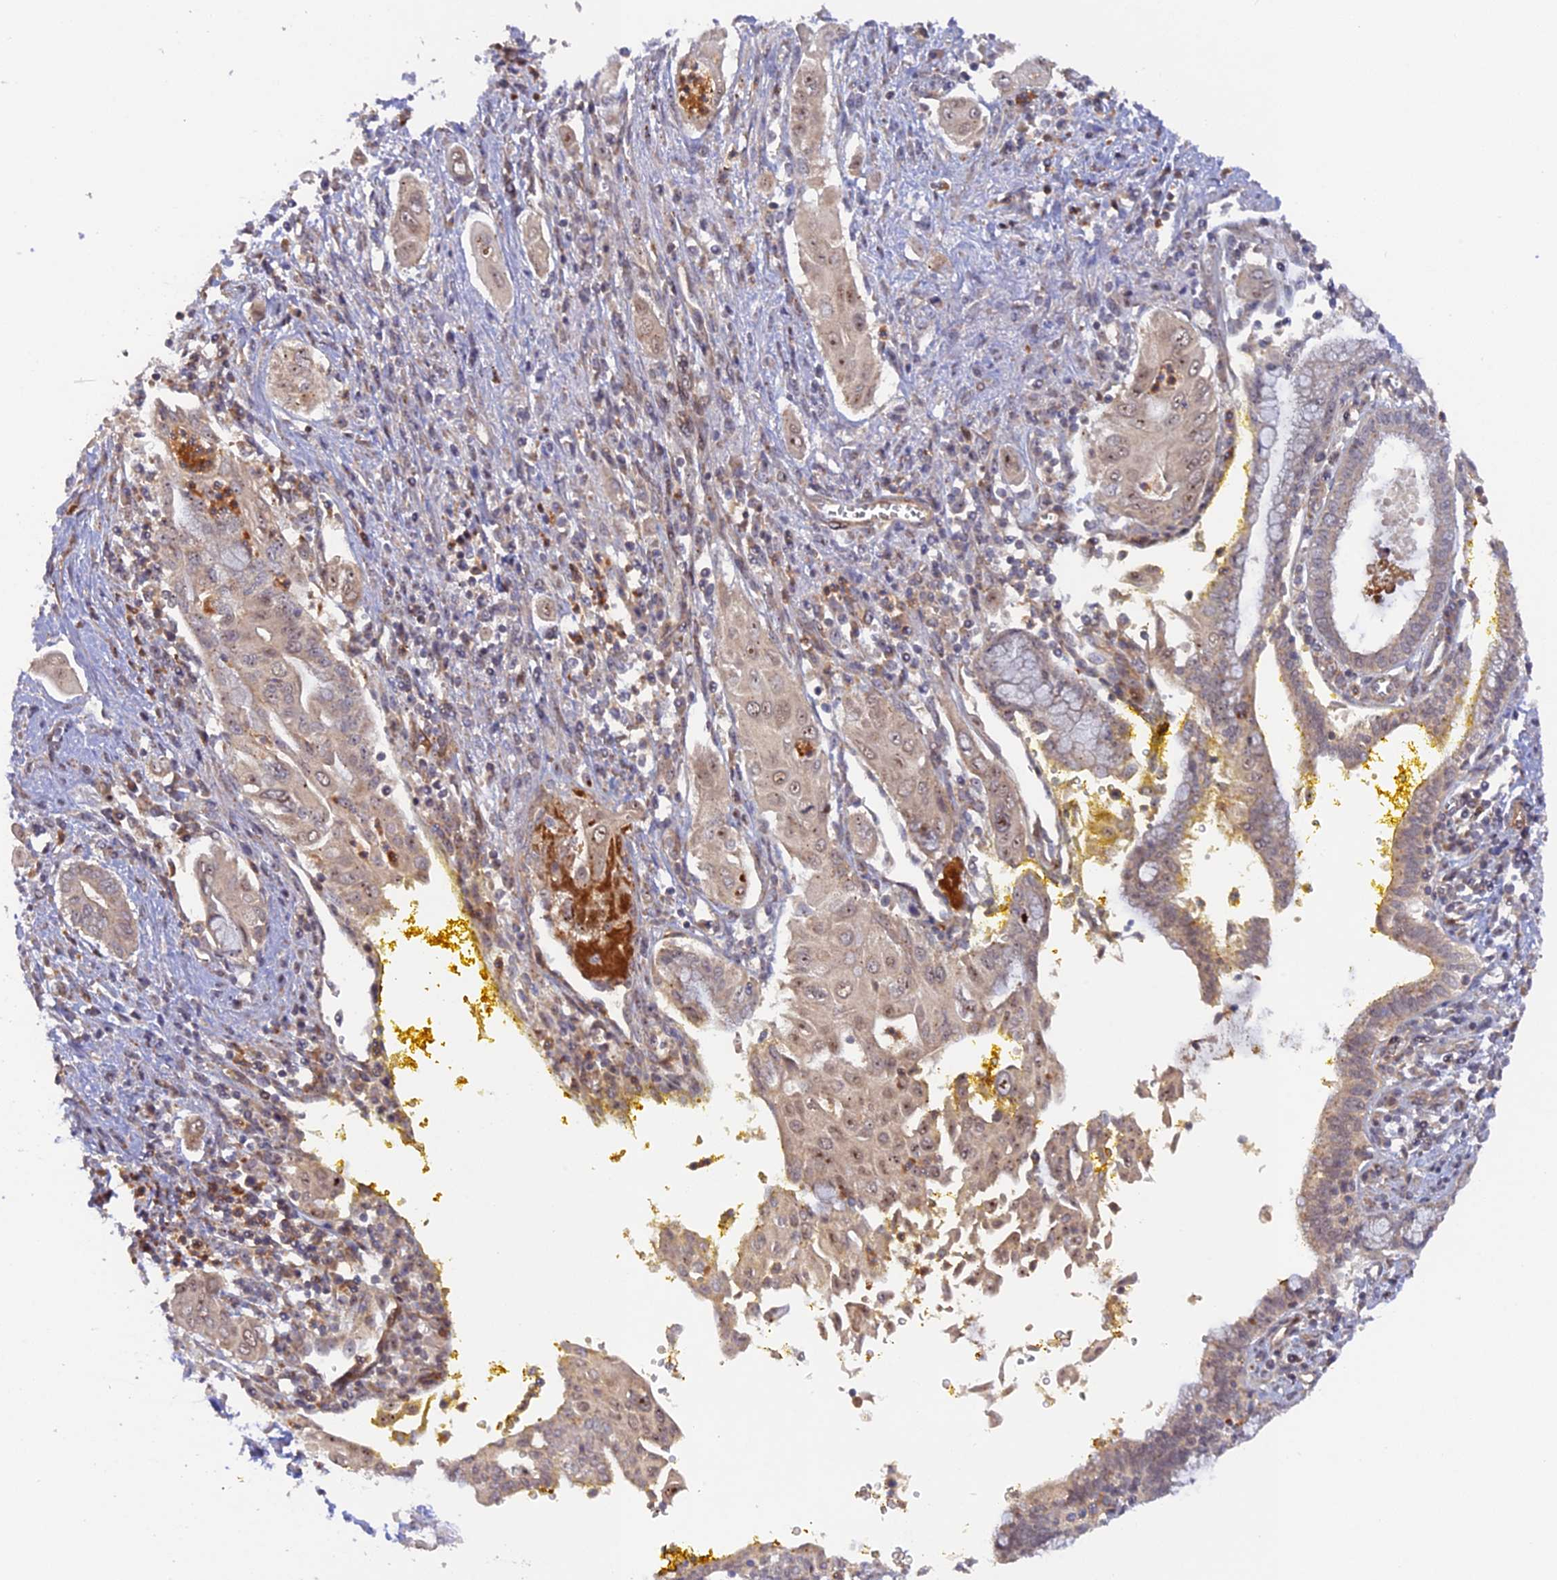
{"staining": {"intensity": "weak", "quantity": ">75%", "location": "cytoplasmic/membranous,nuclear"}, "tissue": "pancreatic cancer", "cell_type": "Tumor cells", "image_type": "cancer", "snomed": [{"axis": "morphology", "description": "Adenocarcinoma, NOS"}, {"axis": "topography", "description": "Pancreas"}], "caption": "Weak cytoplasmic/membranous and nuclear positivity is identified in approximately >75% of tumor cells in pancreatic cancer (adenocarcinoma). Nuclei are stained in blue.", "gene": "FERMT1", "patient": {"sex": "male", "age": 58}}